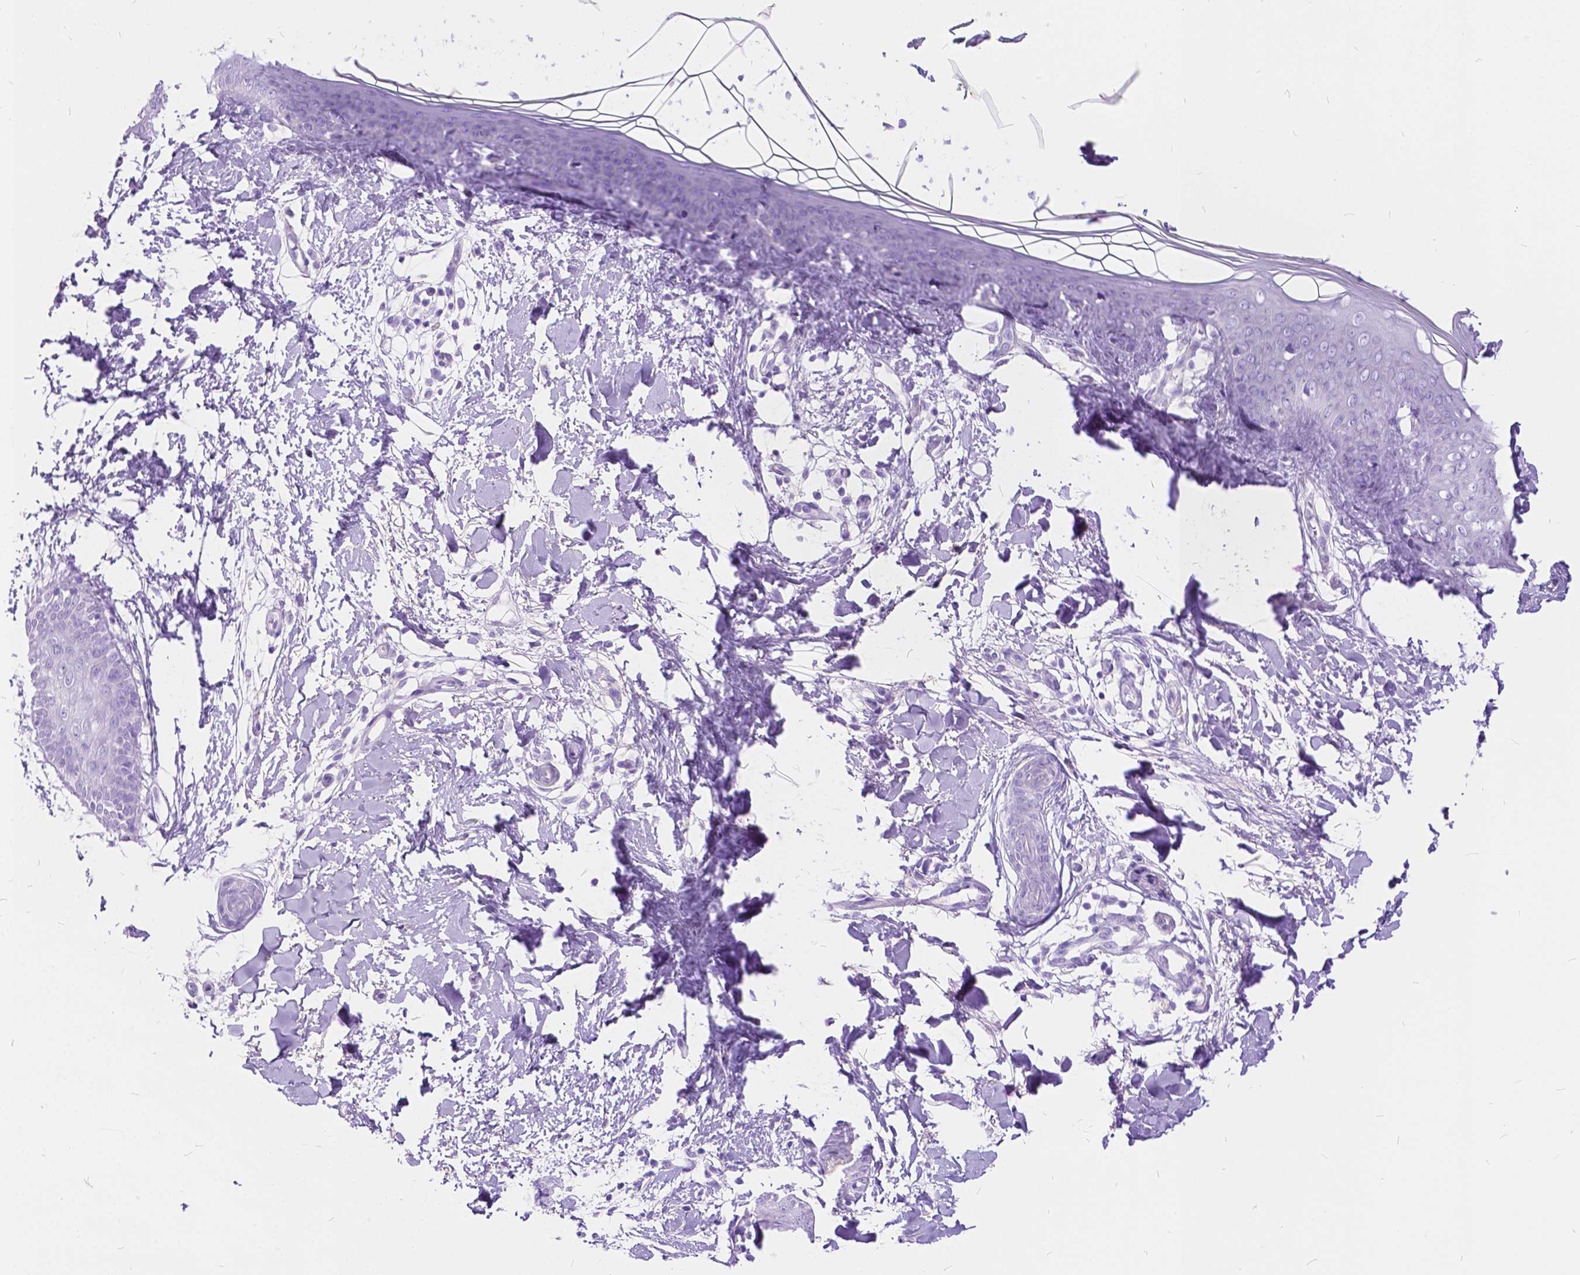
{"staining": {"intensity": "negative", "quantity": "none", "location": "none"}, "tissue": "skin", "cell_type": "Fibroblasts", "image_type": "normal", "snomed": [{"axis": "morphology", "description": "Normal tissue, NOS"}, {"axis": "topography", "description": "Skin"}], "caption": "Fibroblasts are negative for protein expression in normal human skin.", "gene": "CHRM1", "patient": {"sex": "female", "age": 34}}